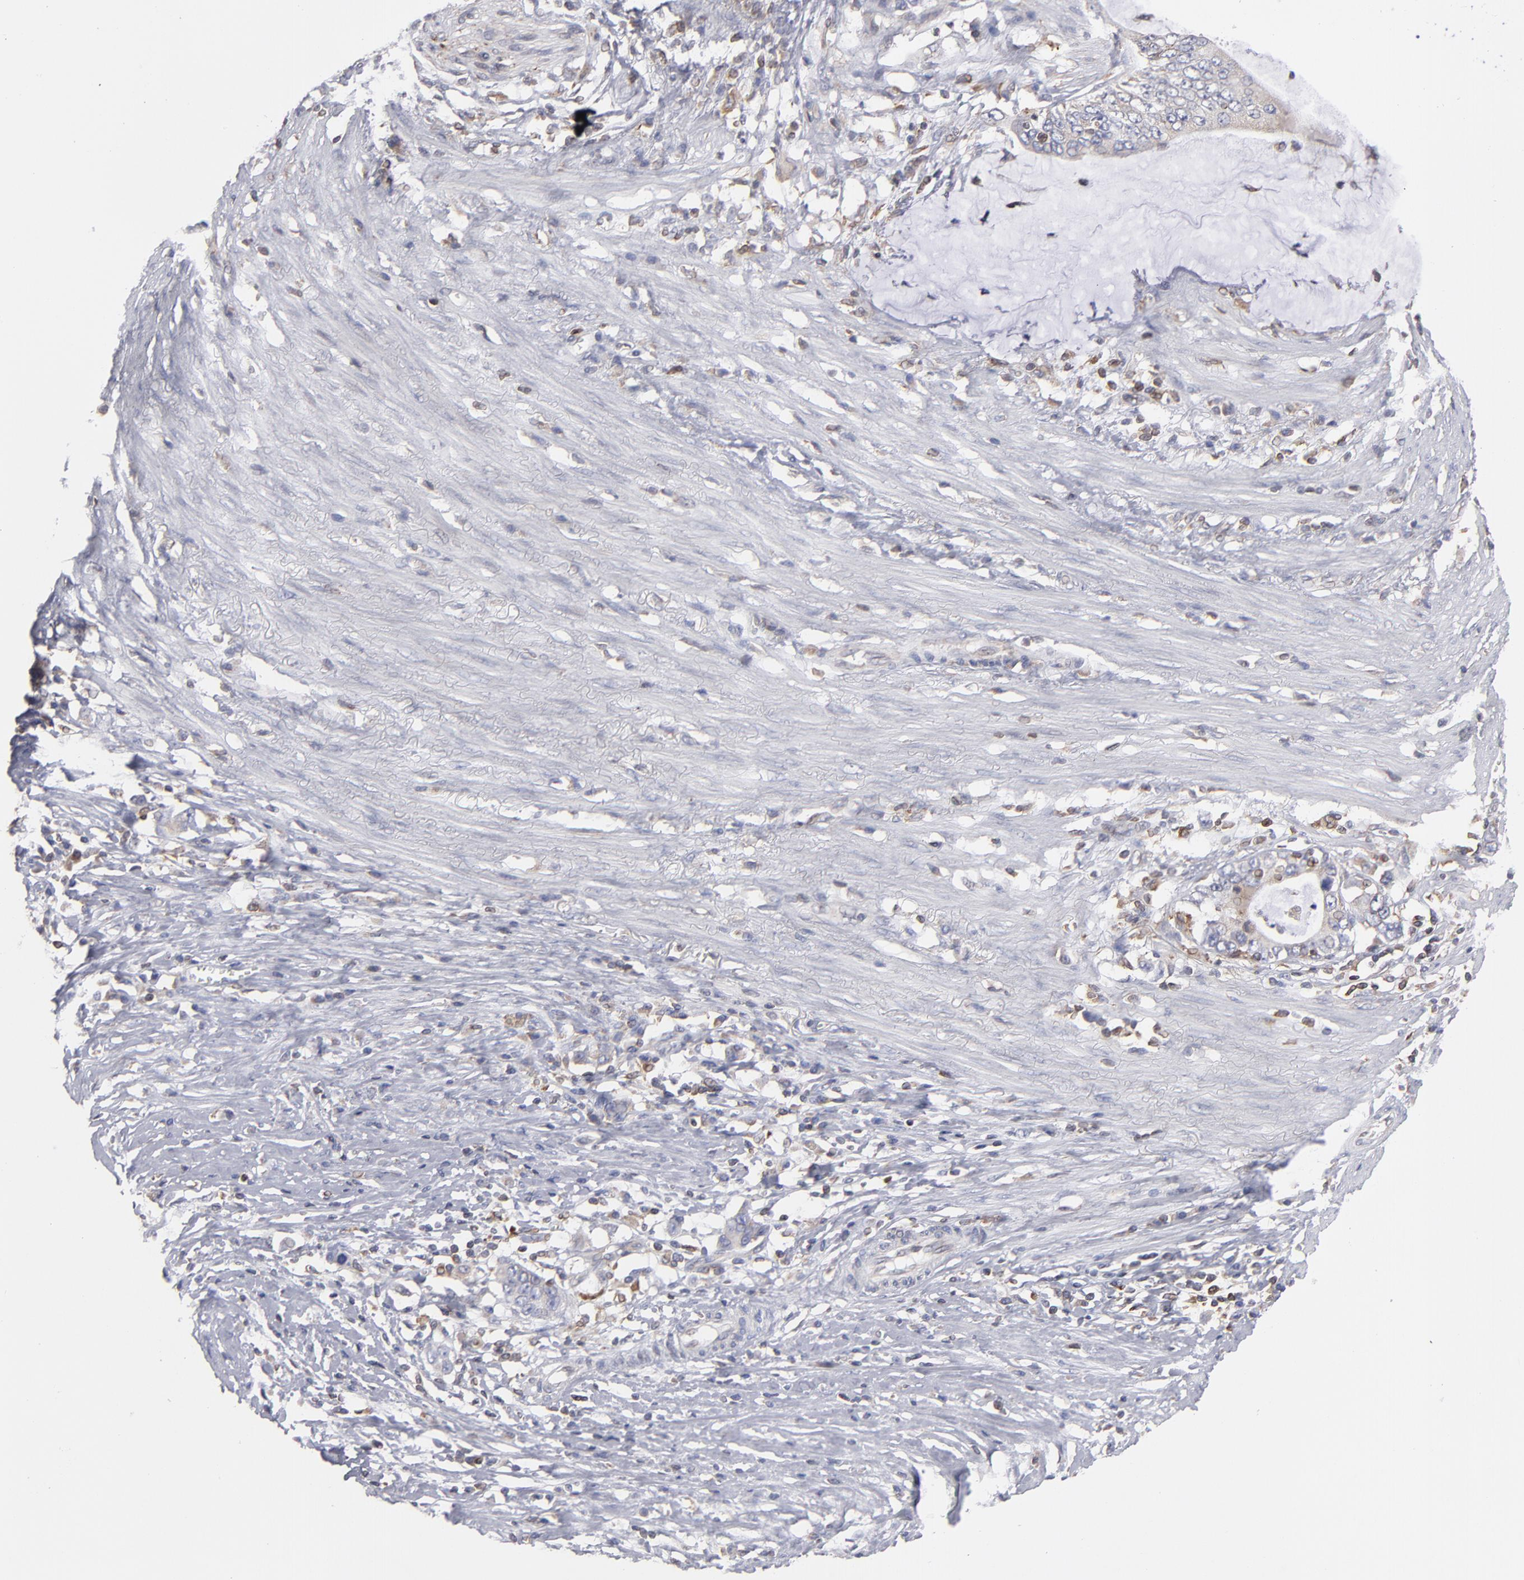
{"staining": {"intensity": "weak", "quantity": ">75%", "location": "cytoplasmic/membranous"}, "tissue": "stomach cancer", "cell_type": "Tumor cells", "image_type": "cancer", "snomed": [{"axis": "morphology", "description": "Adenocarcinoma, NOS"}, {"axis": "topography", "description": "Stomach, lower"}], "caption": "IHC (DAB) staining of human stomach adenocarcinoma exhibits weak cytoplasmic/membranous protein positivity in approximately >75% of tumor cells.", "gene": "TMX1", "patient": {"sex": "female", "age": 72}}